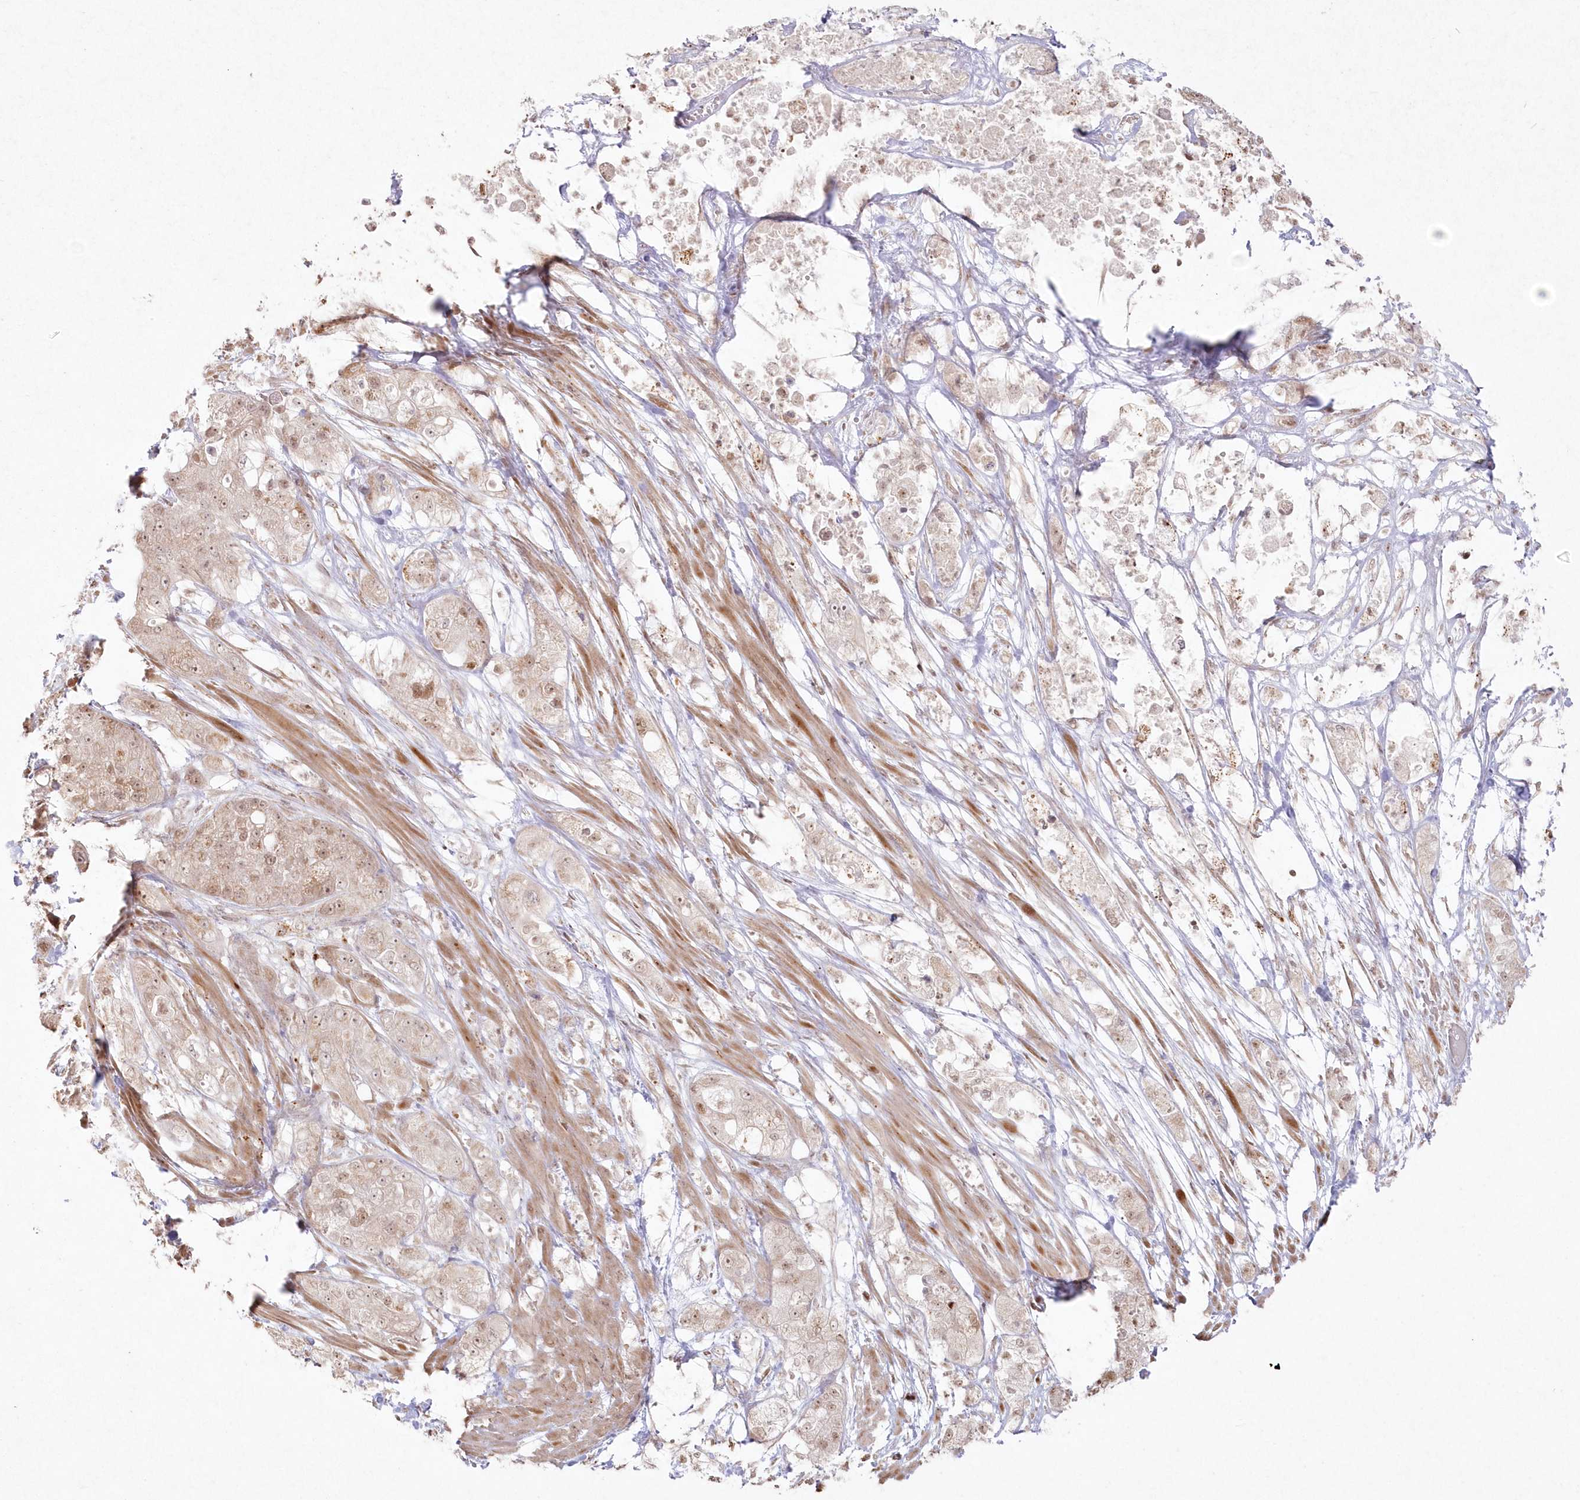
{"staining": {"intensity": "weak", "quantity": ">75%", "location": "cytoplasmic/membranous,nuclear"}, "tissue": "pancreatic cancer", "cell_type": "Tumor cells", "image_type": "cancer", "snomed": [{"axis": "morphology", "description": "Adenocarcinoma, NOS"}, {"axis": "topography", "description": "Pancreas"}], "caption": "Immunohistochemical staining of adenocarcinoma (pancreatic) demonstrates weak cytoplasmic/membranous and nuclear protein staining in about >75% of tumor cells.", "gene": "ARSB", "patient": {"sex": "female", "age": 78}}